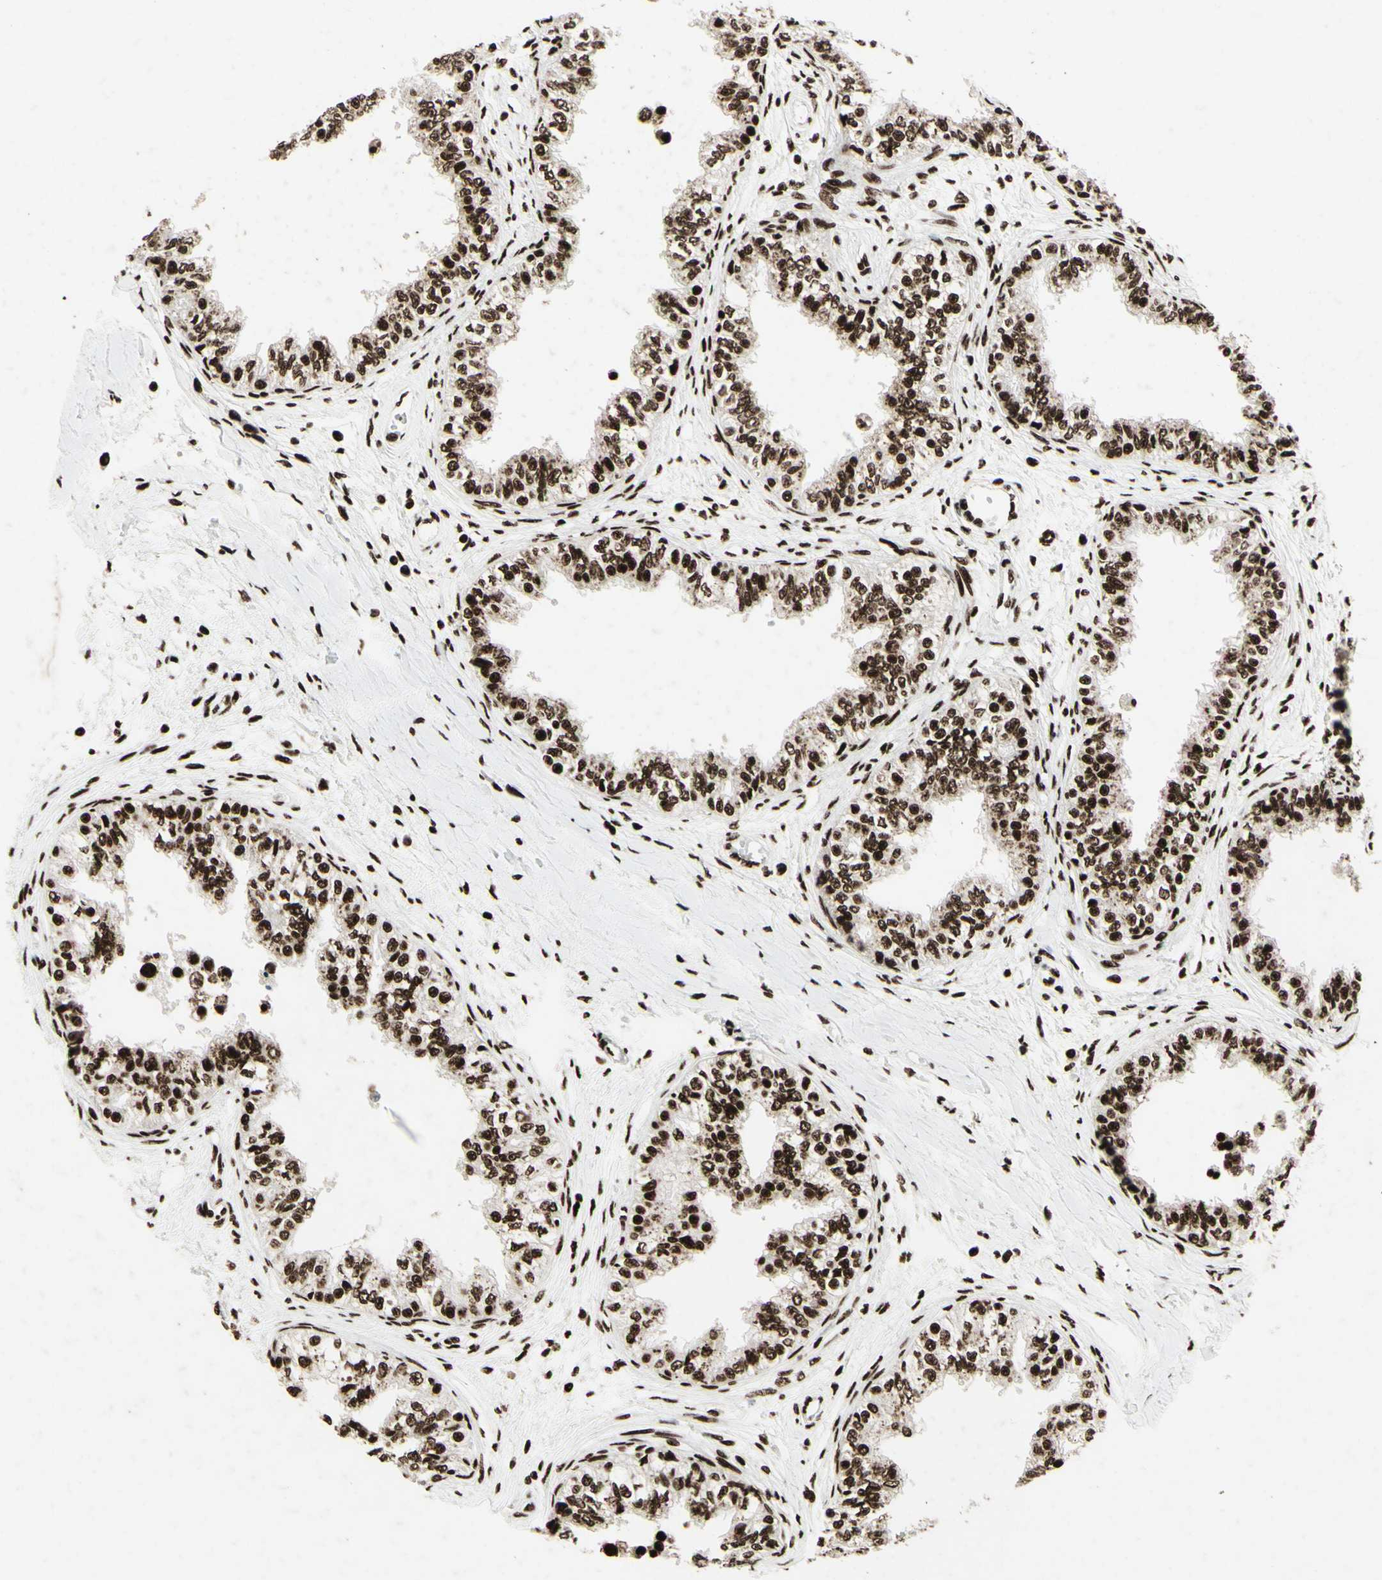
{"staining": {"intensity": "strong", "quantity": ">75%", "location": "nuclear"}, "tissue": "epididymis", "cell_type": "Glandular cells", "image_type": "normal", "snomed": [{"axis": "morphology", "description": "Normal tissue, NOS"}, {"axis": "morphology", "description": "Adenocarcinoma, metastatic, NOS"}, {"axis": "topography", "description": "Testis"}, {"axis": "topography", "description": "Epididymis"}], "caption": "Protein analysis of normal epididymis displays strong nuclear expression in approximately >75% of glandular cells. (Stains: DAB in brown, nuclei in blue, Microscopy: brightfield microscopy at high magnification).", "gene": "U2AF2", "patient": {"sex": "male", "age": 26}}